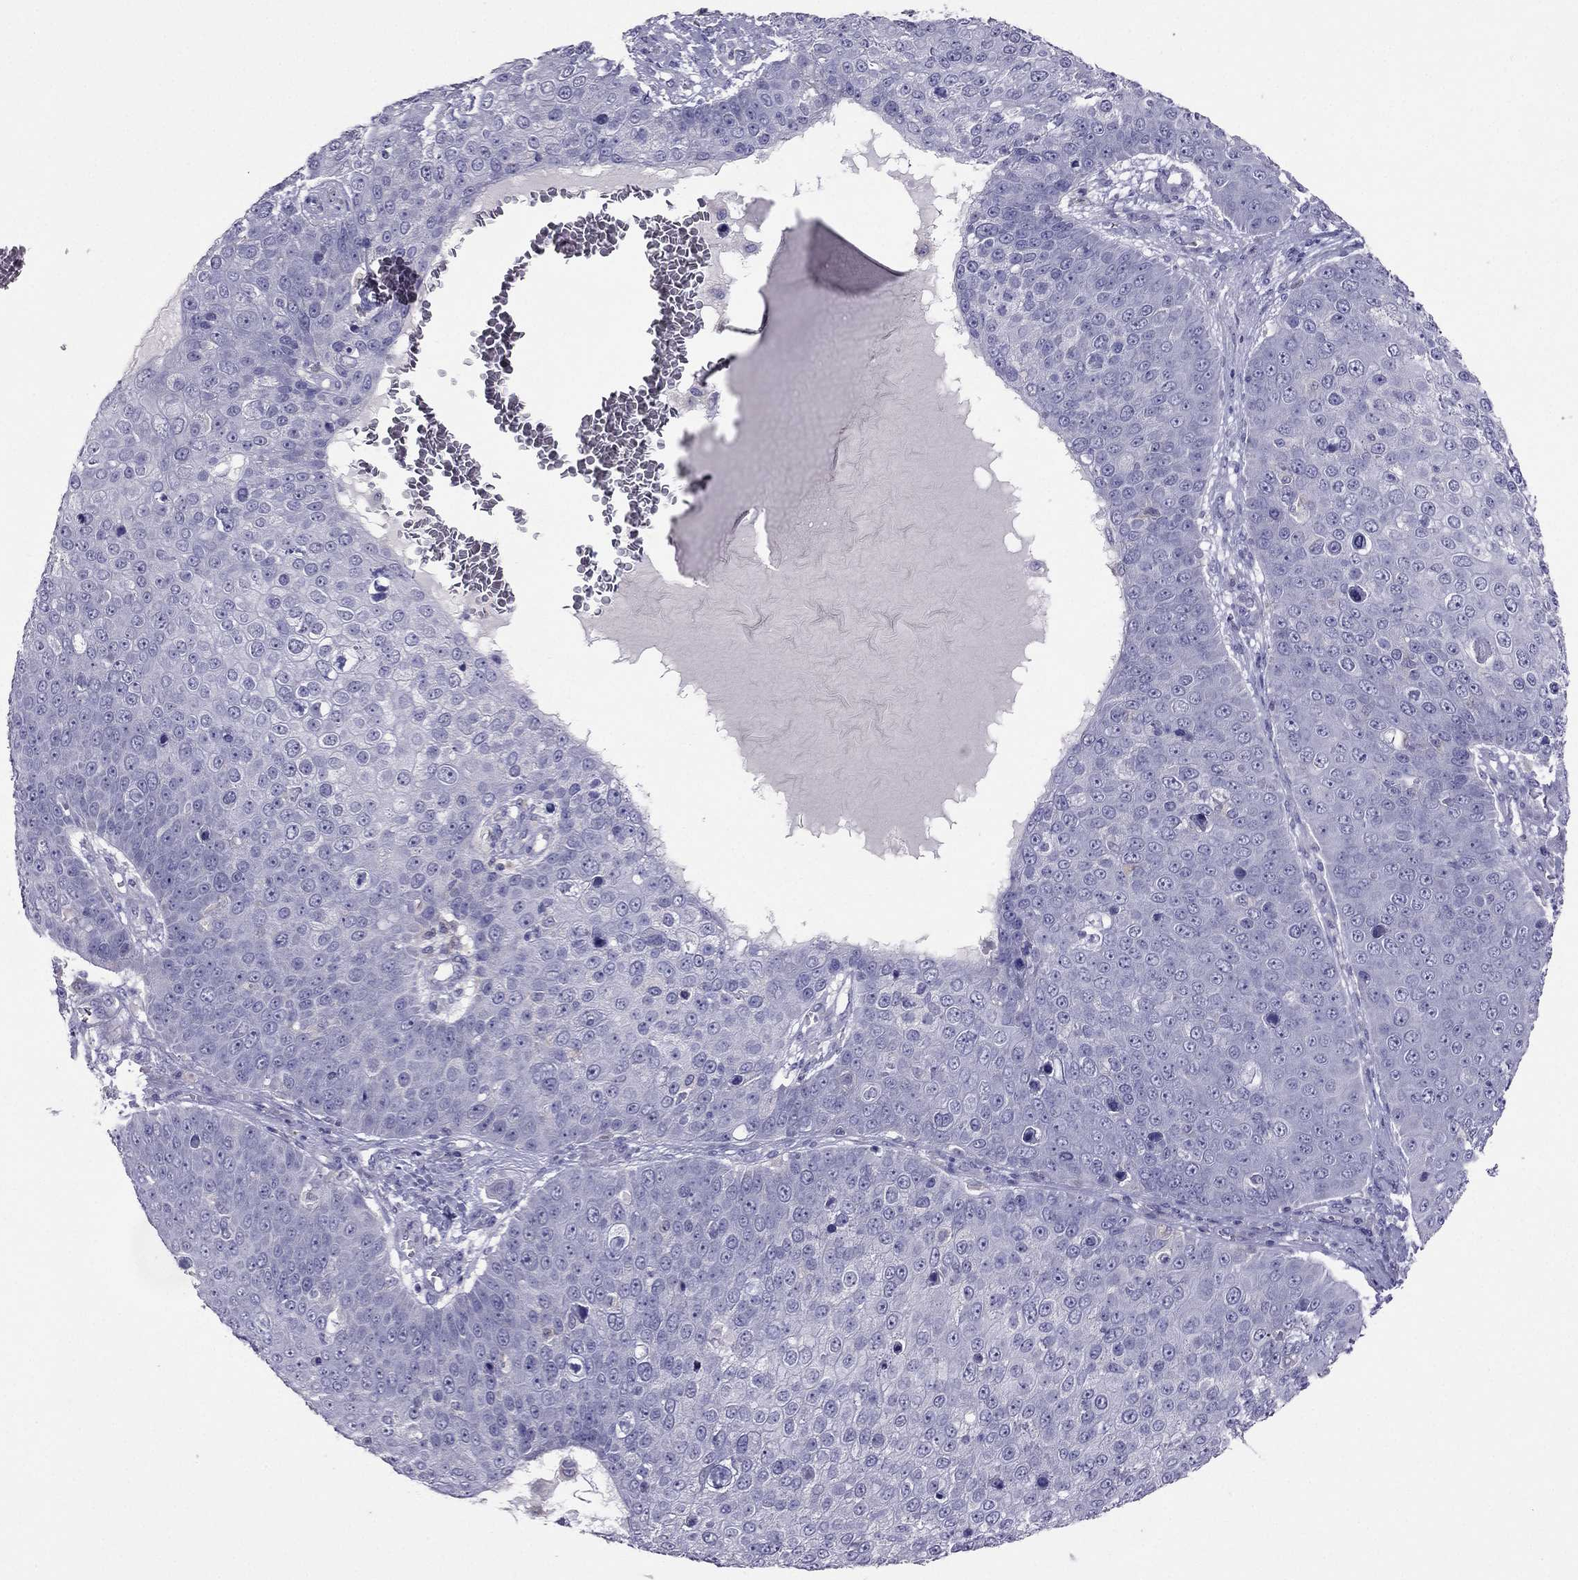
{"staining": {"intensity": "negative", "quantity": "none", "location": "none"}, "tissue": "skin cancer", "cell_type": "Tumor cells", "image_type": "cancer", "snomed": [{"axis": "morphology", "description": "Squamous cell carcinoma, NOS"}, {"axis": "topography", "description": "Skin"}], "caption": "An immunohistochemistry photomicrograph of skin squamous cell carcinoma is shown. There is no staining in tumor cells of skin squamous cell carcinoma.", "gene": "RGS8", "patient": {"sex": "male", "age": 71}}